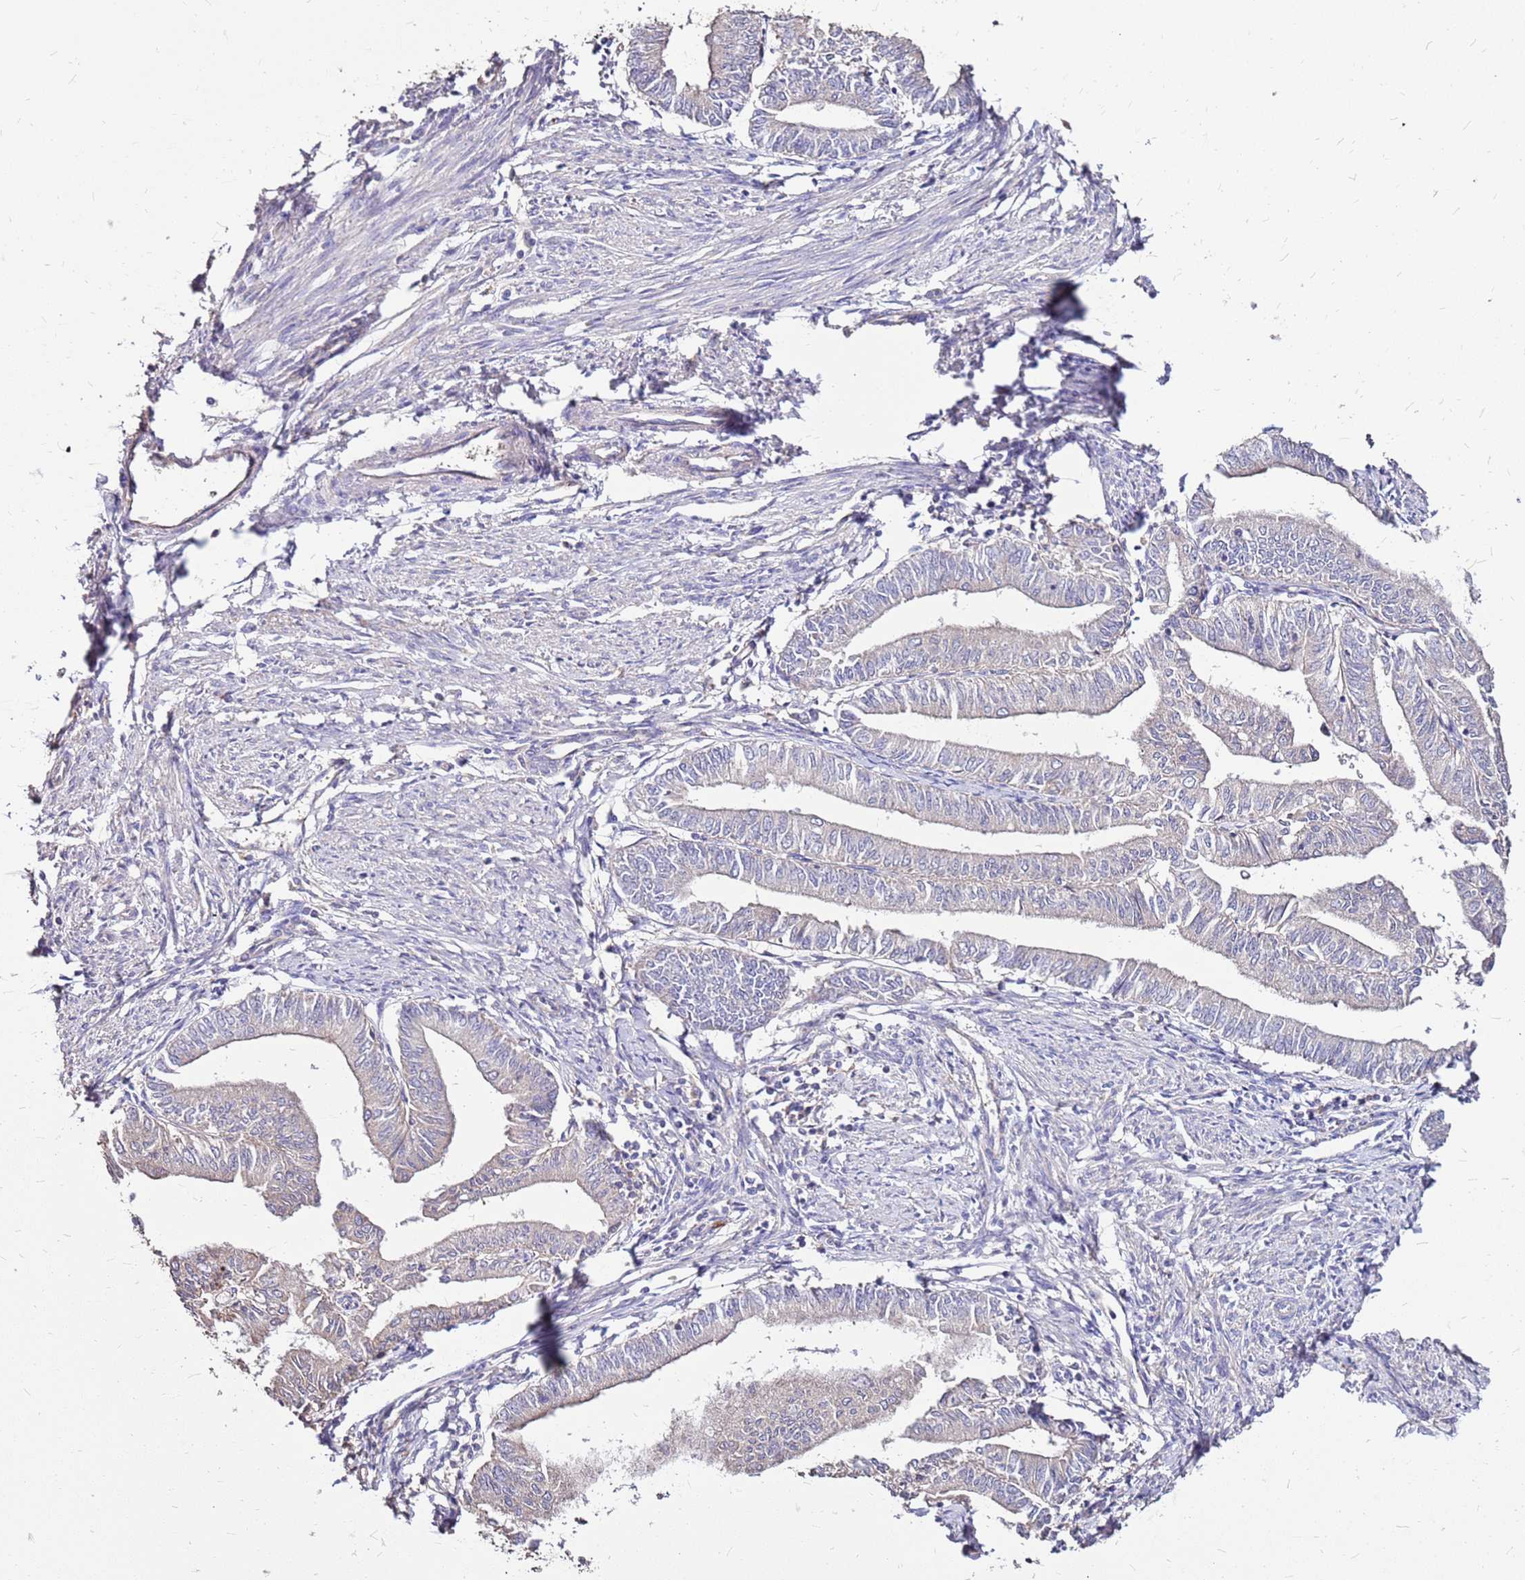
{"staining": {"intensity": "negative", "quantity": "none", "location": "none"}, "tissue": "endometrial cancer", "cell_type": "Tumor cells", "image_type": "cancer", "snomed": [{"axis": "morphology", "description": "Adenocarcinoma, NOS"}, {"axis": "topography", "description": "Endometrium"}], "caption": "Image shows no significant protein positivity in tumor cells of endometrial cancer (adenocarcinoma).", "gene": "EXD3", "patient": {"sex": "female", "age": 66}}